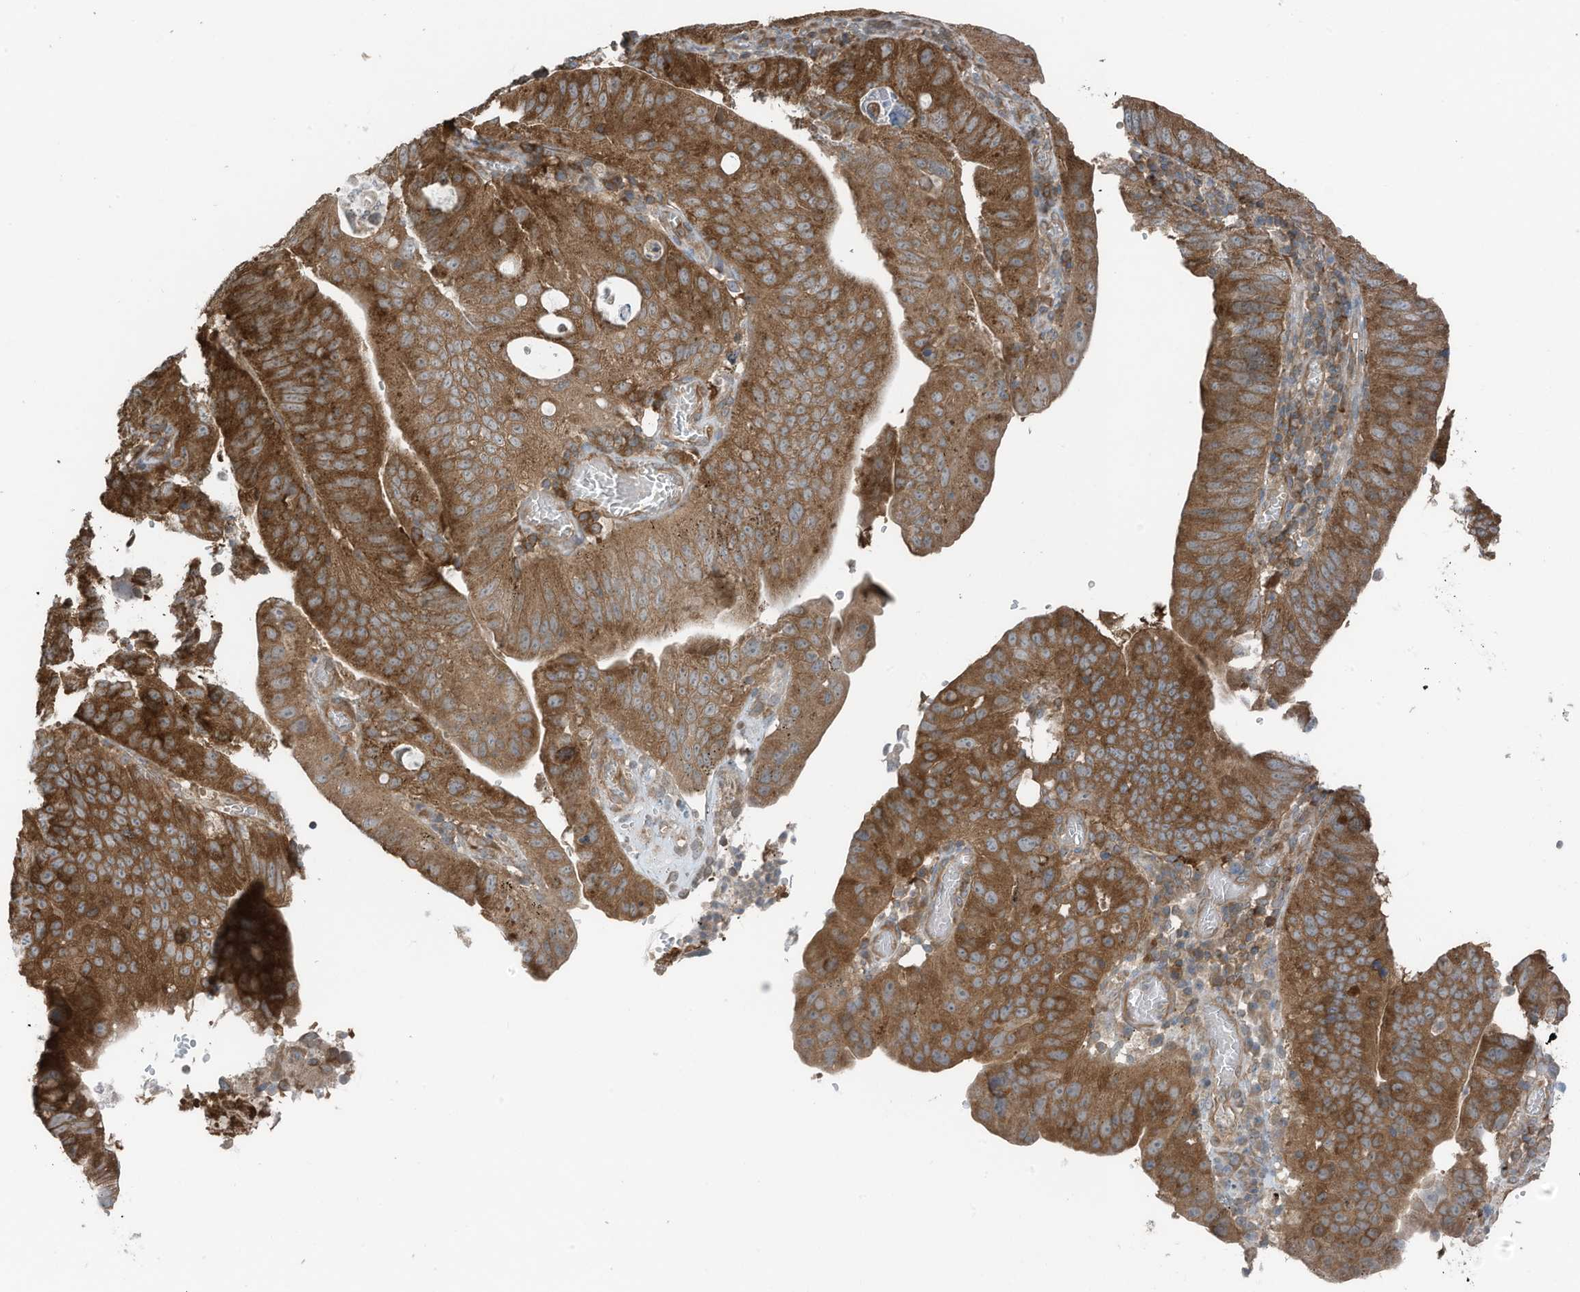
{"staining": {"intensity": "moderate", "quantity": ">75%", "location": "cytoplasmic/membranous"}, "tissue": "stomach cancer", "cell_type": "Tumor cells", "image_type": "cancer", "snomed": [{"axis": "morphology", "description": "Adenocarcinoma, NOS"}, {"axis": "topography", "description": "Stomach"}], "caption": "A brown stain labels moderate cytoplasmic/membranous positivity of a protein in stomach cancer tumor cells. The protein is shown in brown color, while the nuclei are stained blue.", "gene": "TXNDC9", "patient": {"sex": "female", "age": 59}}